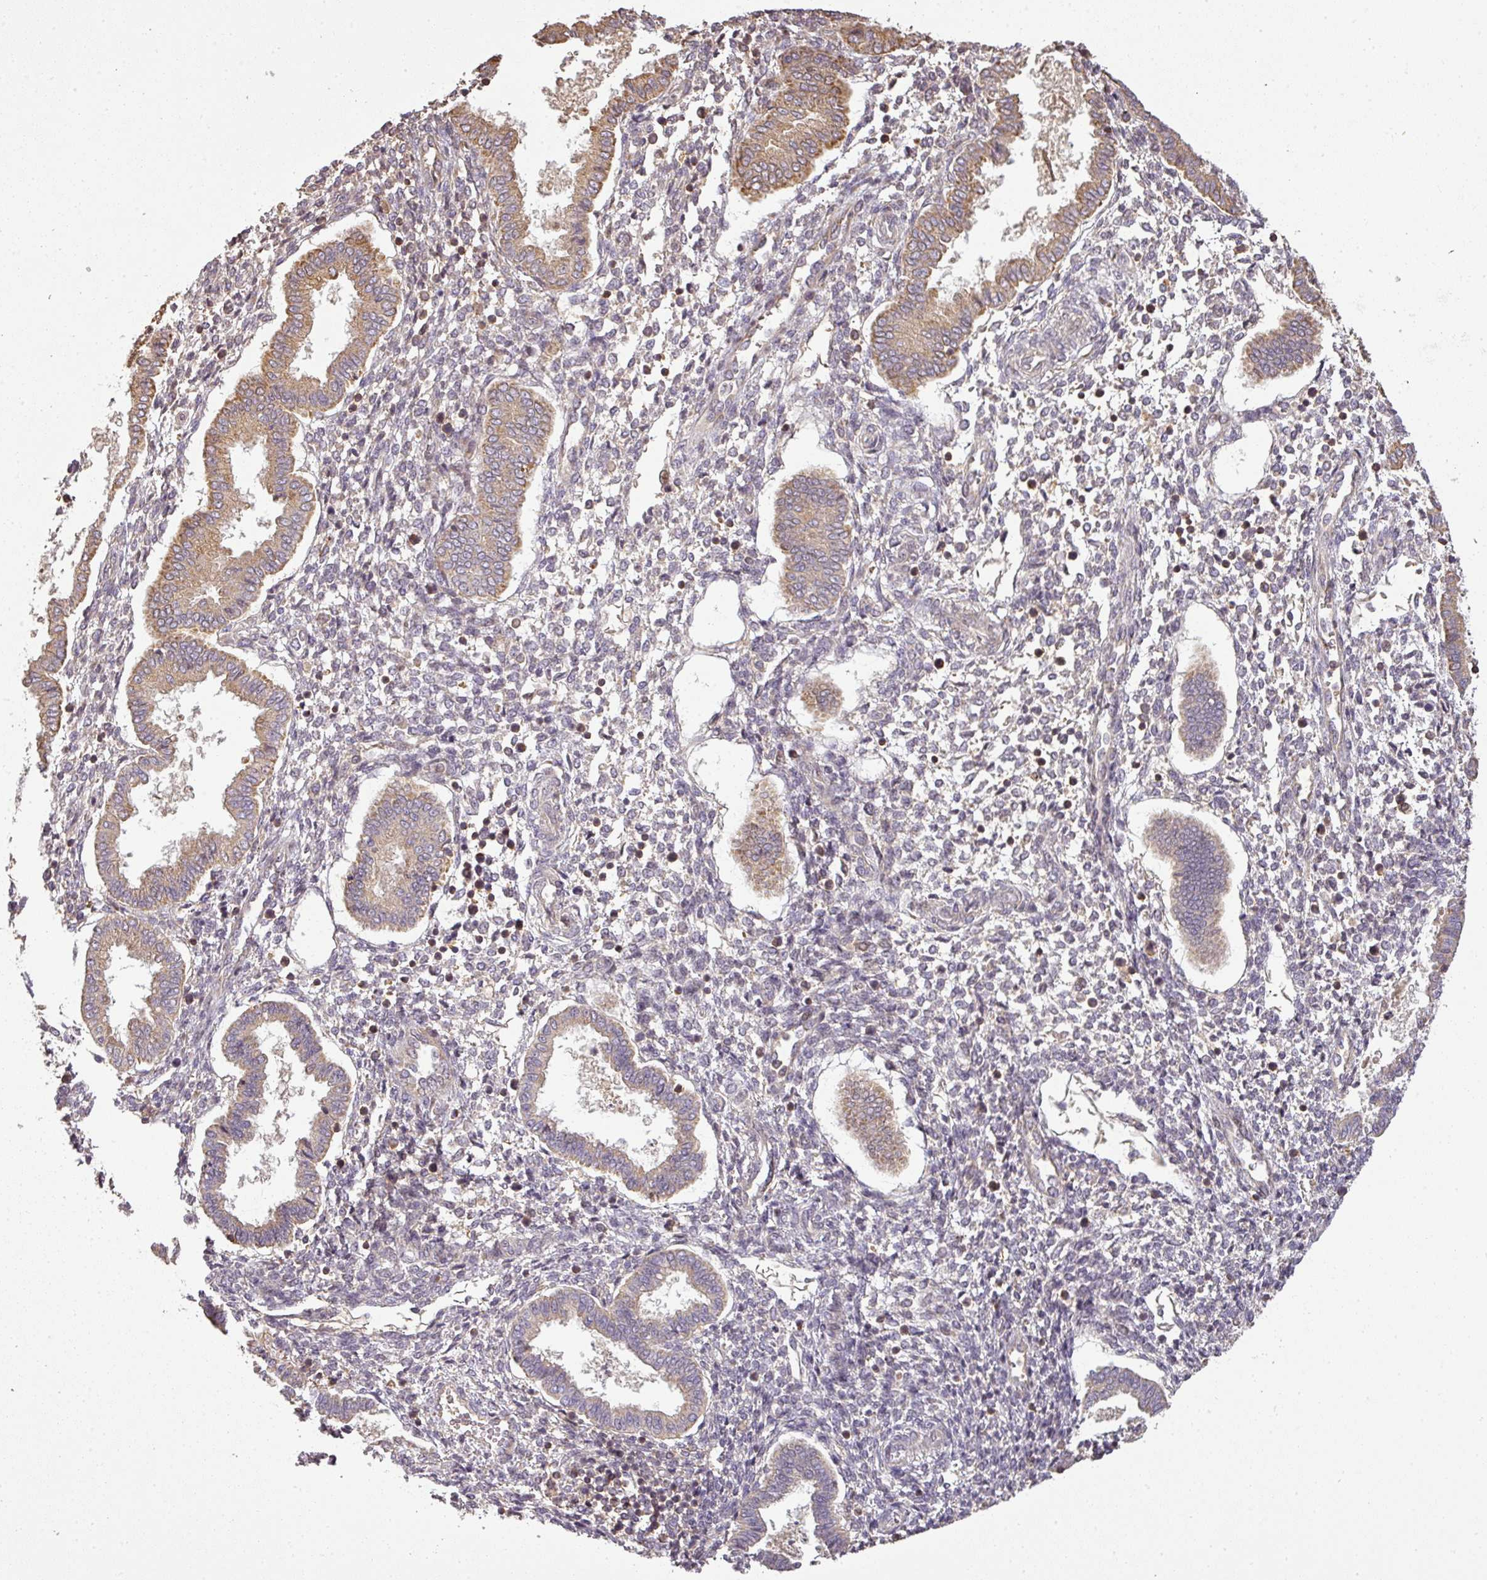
{"staining": {"intensity": "moderate", "quantity": "25%-75%", "location": "cytoplasmic/membranous"}, "tissue": "endometrium", "cell_type": "Cells in endometrial stroma", "image_type": "normal", "snomed": [{"axis": "morphology", "description": "Normal tissue, NOS"}, {"axis": "topography", "description": "Endometrium"}], "caption": "Immunohistochemistry (IHC) image of benign endometrium: human endometrium stained using immunohistochemistry exhibits medium levels of moderate protein expression localized specifically in the cytoplasmic/membranous of cells in endometrial stroma, appearing as a cytoplasmic/membranous brown color.", "gene": "FAIM", "patient": {"sex": "female", "age": 24}}